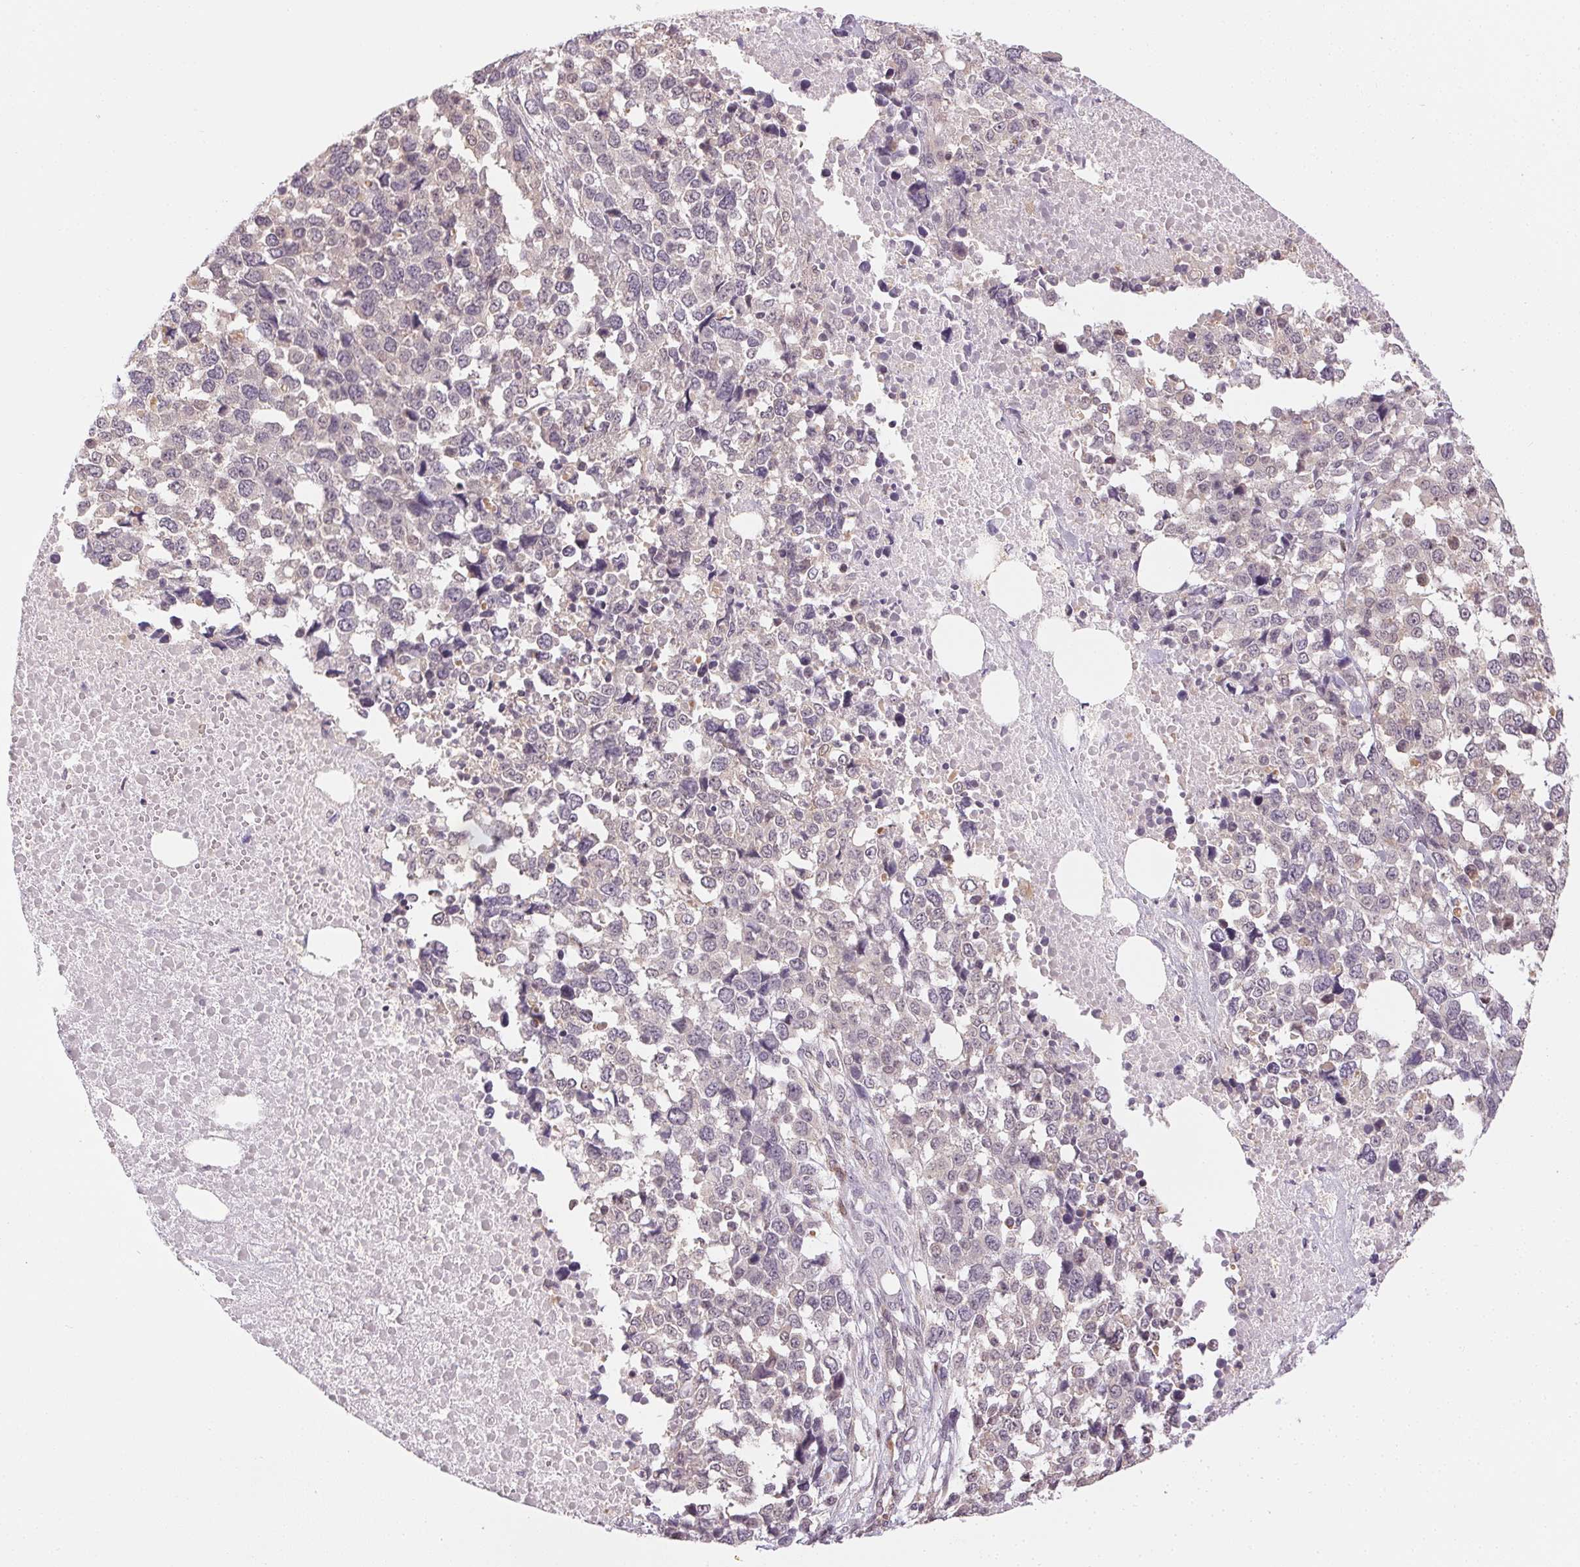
{"staining": {"intensity": "negative", "quantity": "none", "location": "none"}, "tissue": "melanoma", "cell_type": "Tumor cells", "image_type": "cancer", "snomed": [{"axis": "morphology", "description": "Malignant melanoma, Metastatic site"}, {"axis": "topography", "description": "Skin"}], "caption": "Histopathology image shows no protein positivity in tumor cells of melanoma tissue. (DAB (3,3'-diaminobenzidine) IHC, high magnification).", "gene": "NCOA4", "patient": {"sex": "male", "age": 84}}